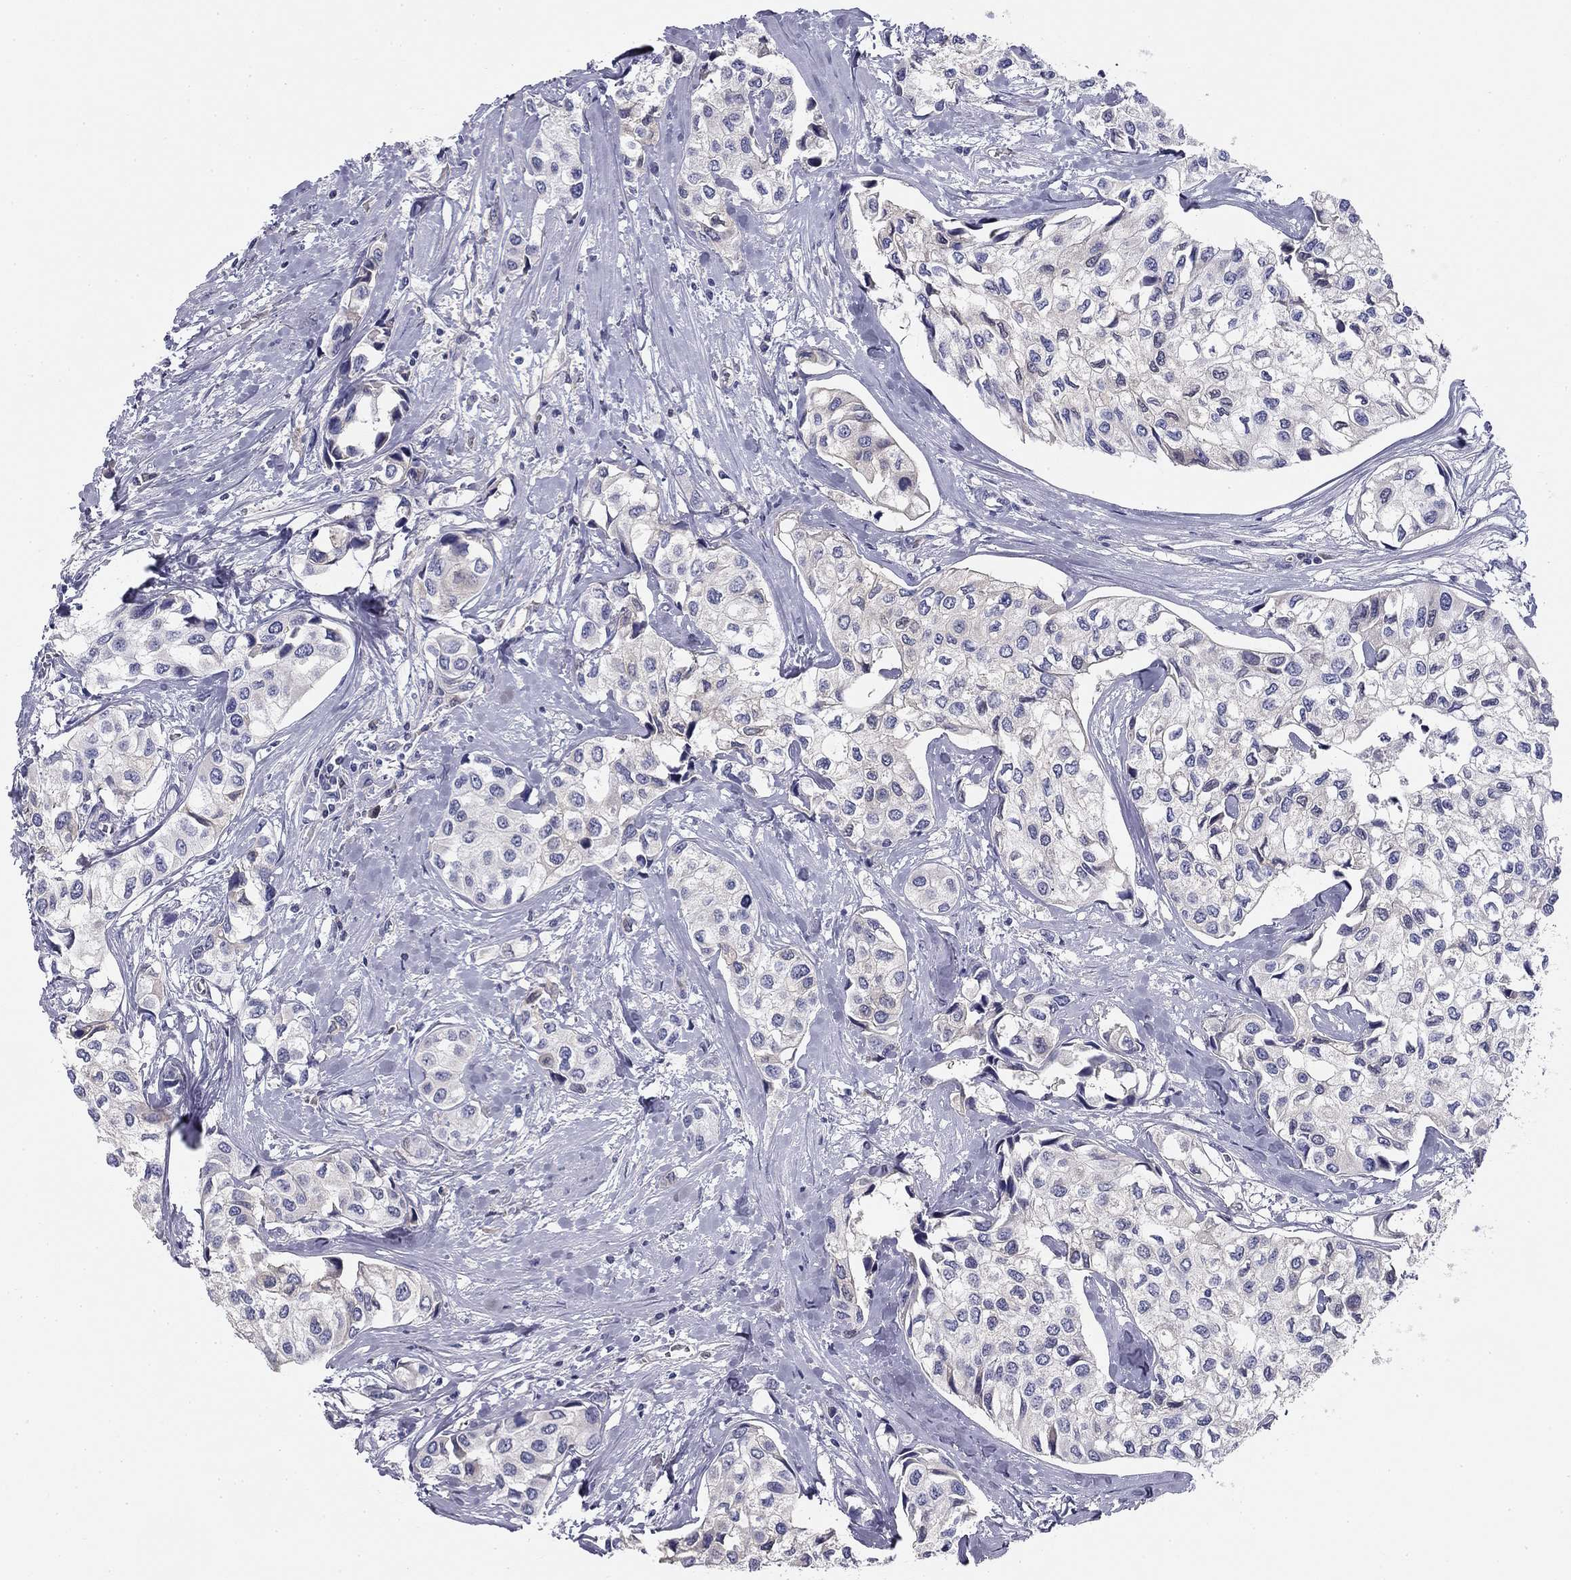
{"staining": {"intensity": "negative", "quantity": "none", "location": "none"}, "tissue": "urothelial cancer", "cell_type": "Tumor cells", "image_type": "cancer", "snomed": [{"axis": "morphology", "description": "Urothelial carcinoma, High grade"}, {"axis": "topography", "description": "Urinary bladder"}], "caption": "Tumor cells are negative for brown protein staining in urothelial cancer.", "gene": "CPLX4", "patient": {"sex": "male", "age": 73}}